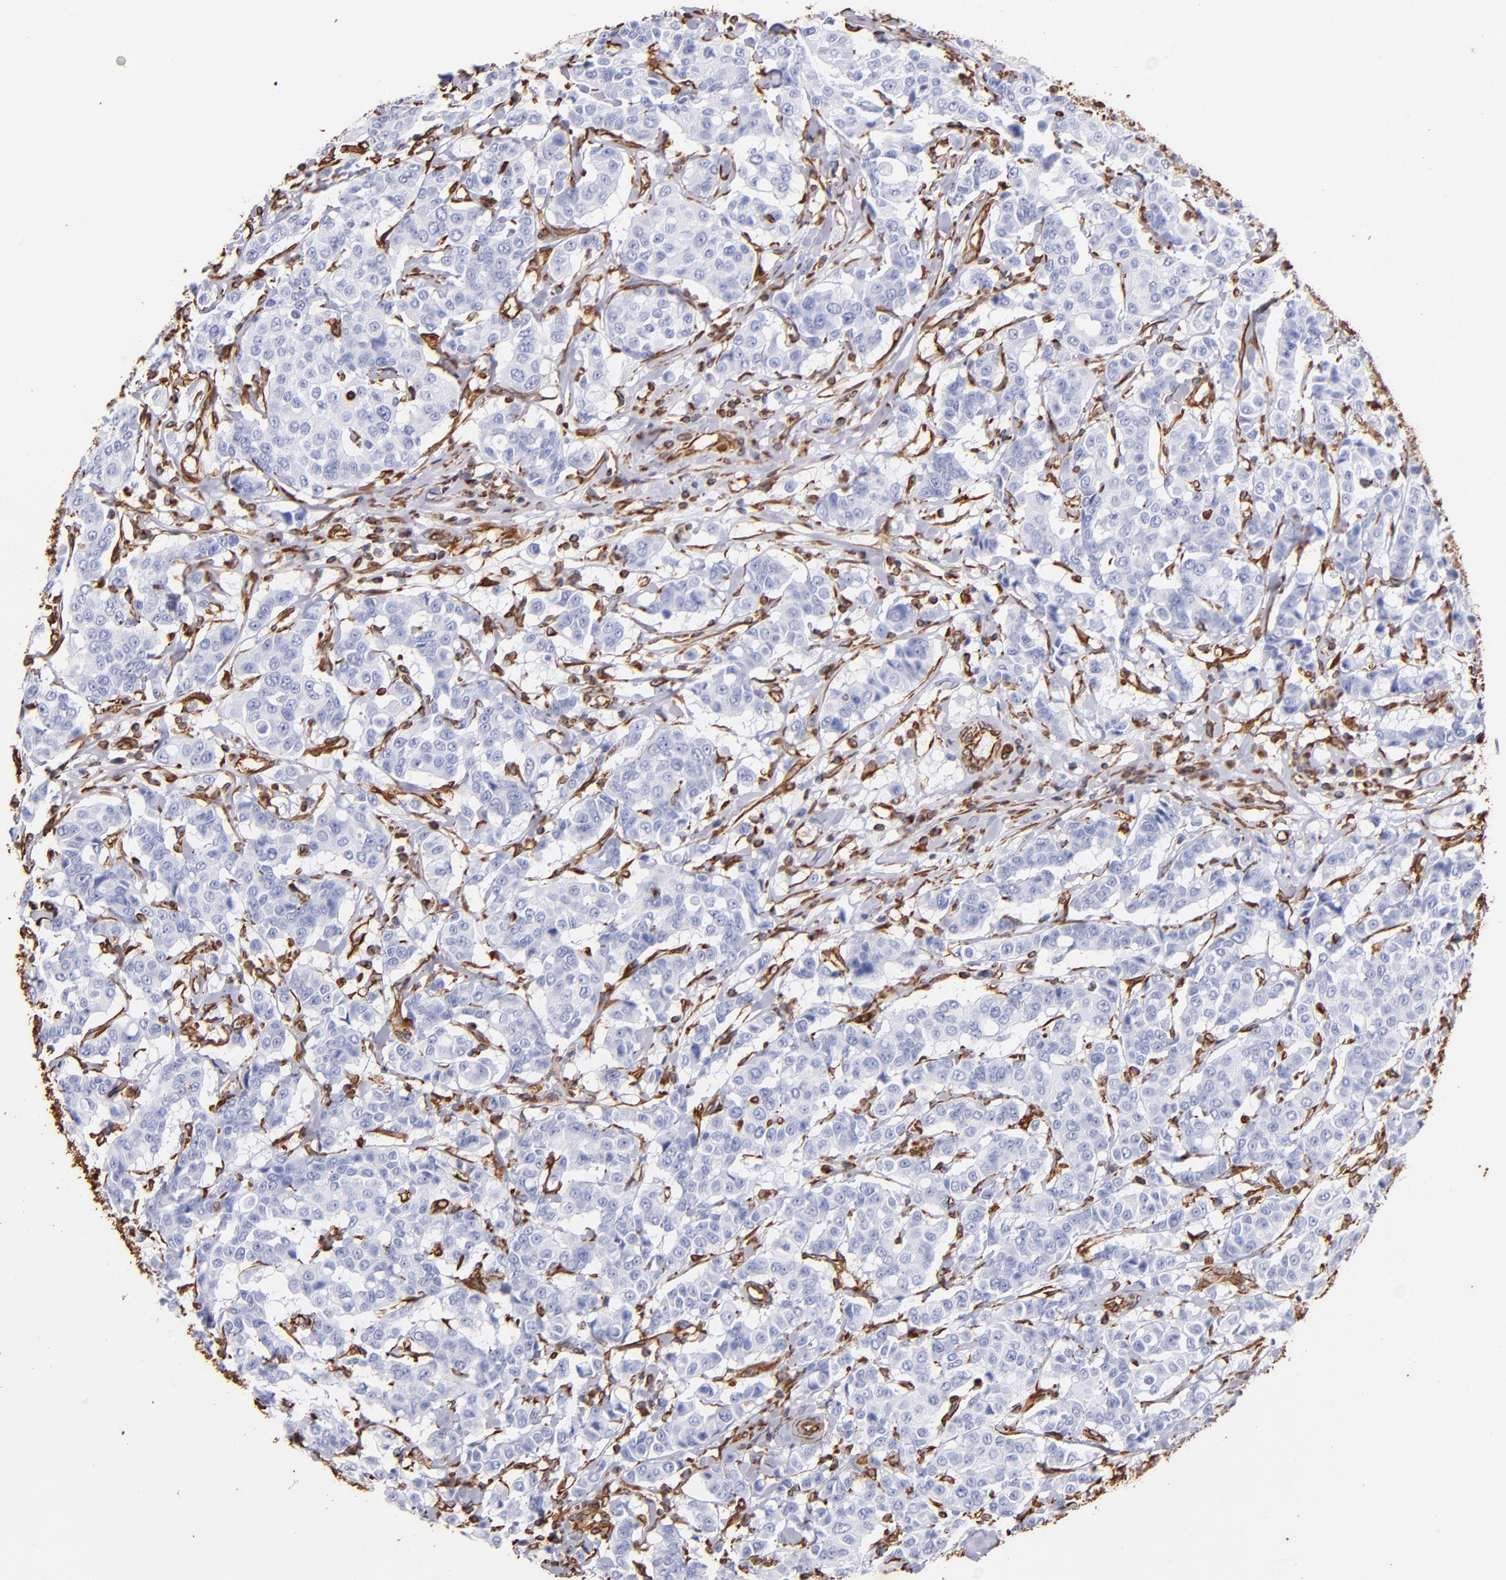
{"staining": {"intensity": "negative", "quantity": "none", "location": "none"}, "tissue": "breast cancer", "cell_type": "Tumor cells", "image_type": "cancer", "snomed": [{"axis": "morphology", "description": "Duct carcinoma"}, {"axis": "topography", "description": "Breast"}], "caption": "Immunohistochemical staining of breast cancer (infiltrating ductal carcinoma) shows no significant expression in tumor cells.", "gene": "VIM", "patient": {"sex": "female", "age": 27}}